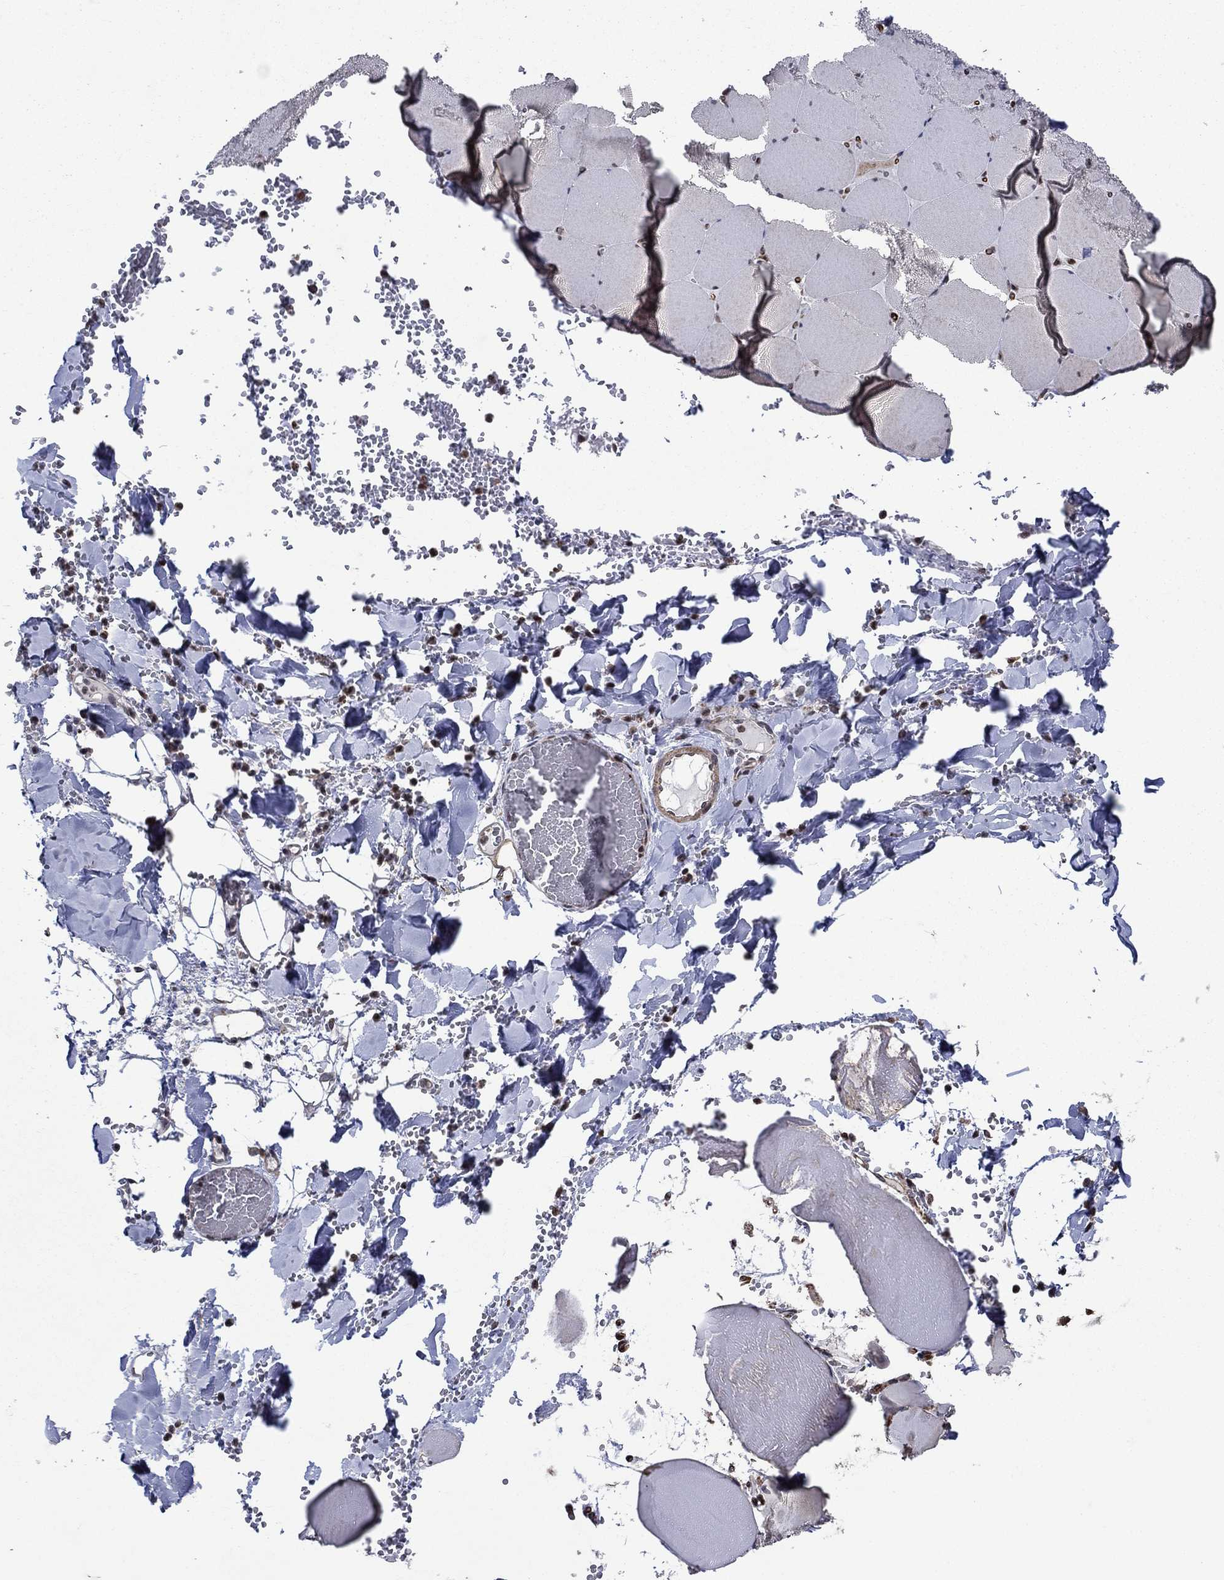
{"staining": {"intensity": "moderate", "quantity": "25%-75%", "location": "cytoplasmic/membranous"}, "tissue": "skeletal muscle", "cell_type": "Myocytes", "image_type": "normal", "snomed": [{"axis": "morphology", "description": "Normal tissue, NOS"}, {"axis": "morphology", "description": "Malignant melanoma, Metastatic site"}, {"axis": "topography", "description": "Skeletal muscle"}], "caption": "Benign skeletal muscle demonstrates moderate cytoplasmic/membranous positivity in approximately 25%-75% of myocytes, visualized by immunohistochemistry.", "gene": "DHRS7", "patient": {"sex": "male", "age": 50}}